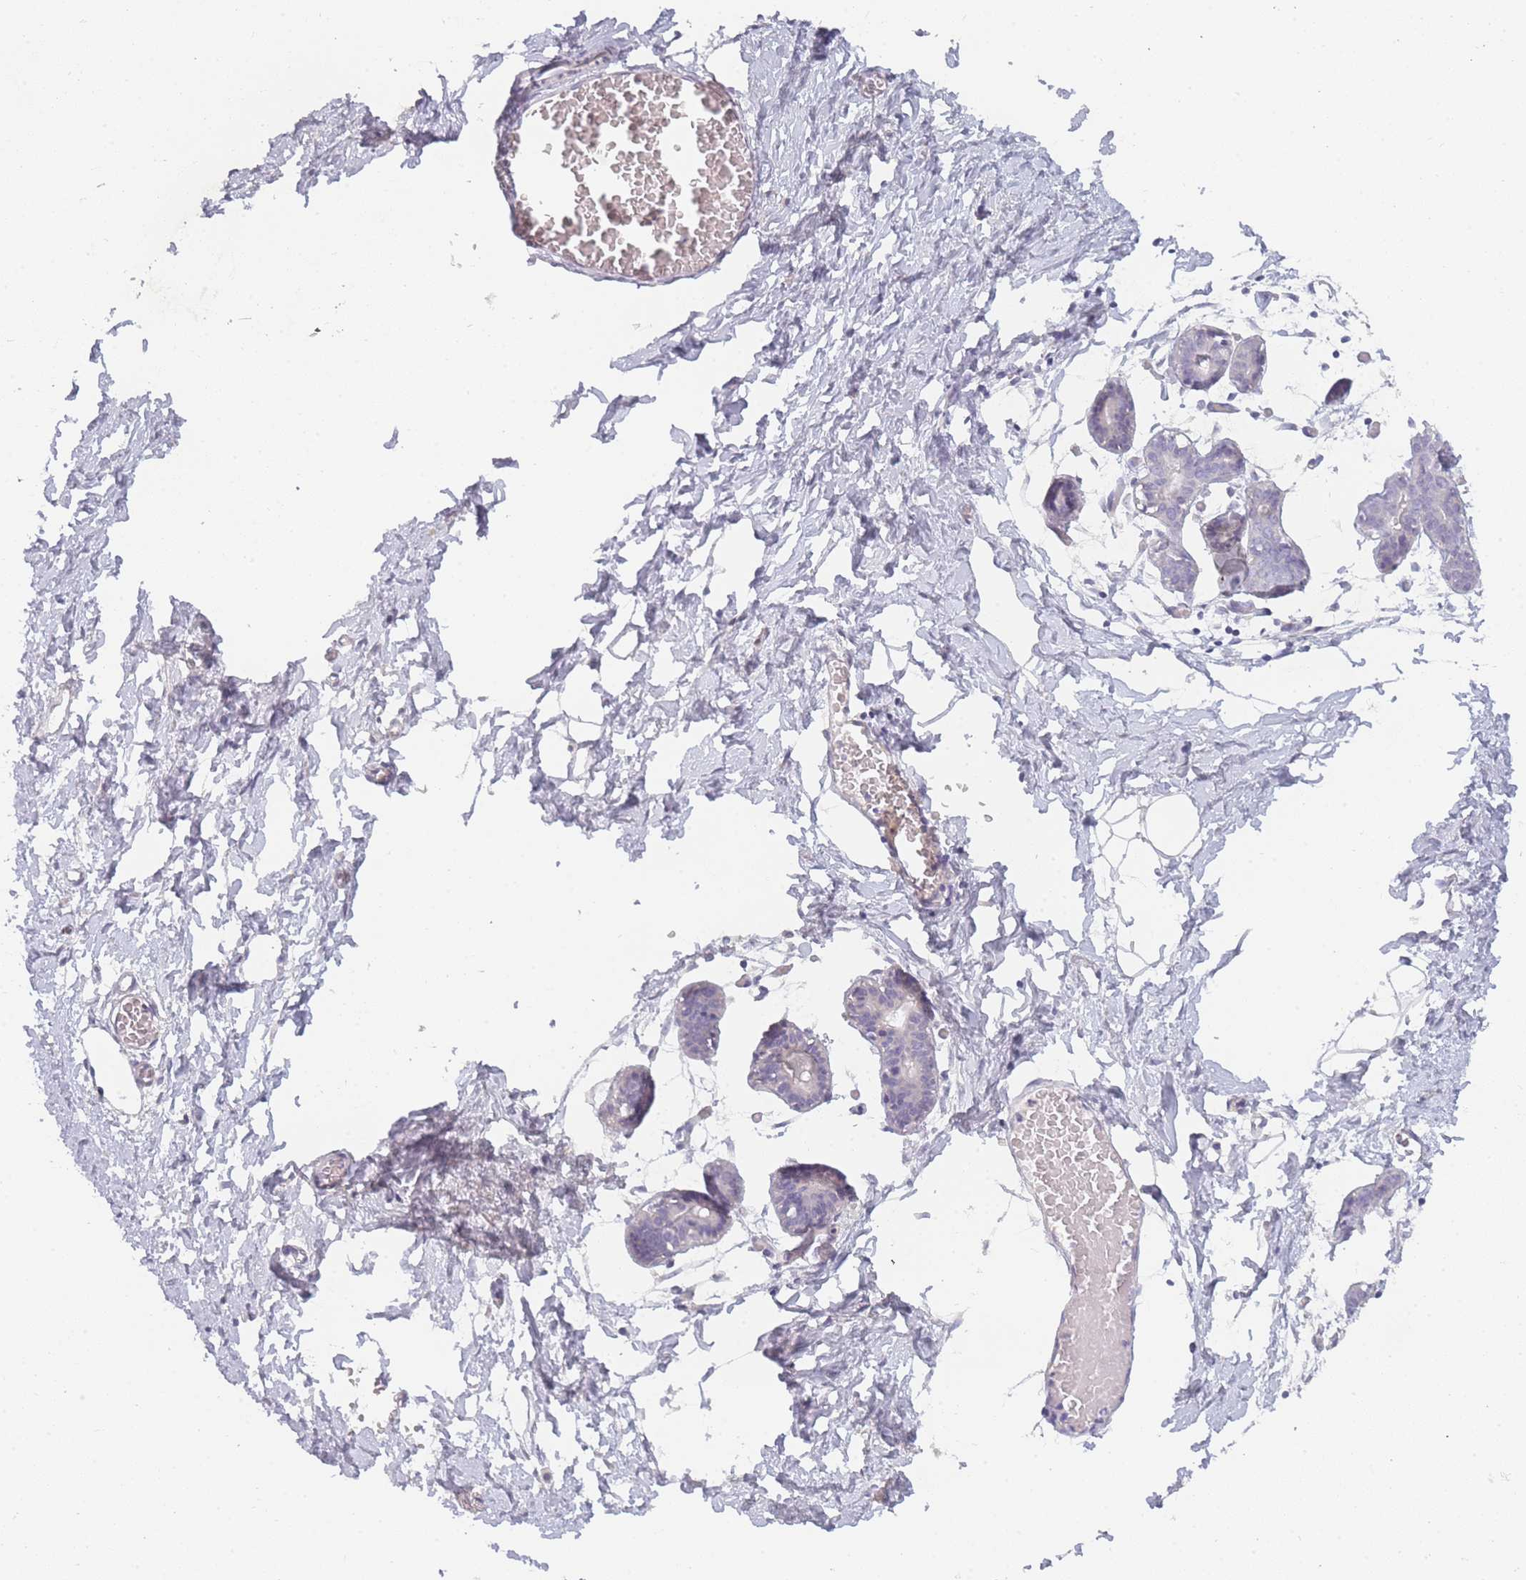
{"staining": {"intensity": "negative", "quantity": "none", "location": "none"}, "tissue": "breast", "cell_type": "Adipocytes", "image_type": "normal", "snomed": [{"axis": "morphology", "description": "Normal tissue, NOS"}, {"axis": "topography", "description": "Breast"}], "caption": "Breast stained for a protein using immunohistochemistry (IHC) reveals no expression adipocytes.", "gene": "INS", "patient": {"sex": "female", "age": 27}}